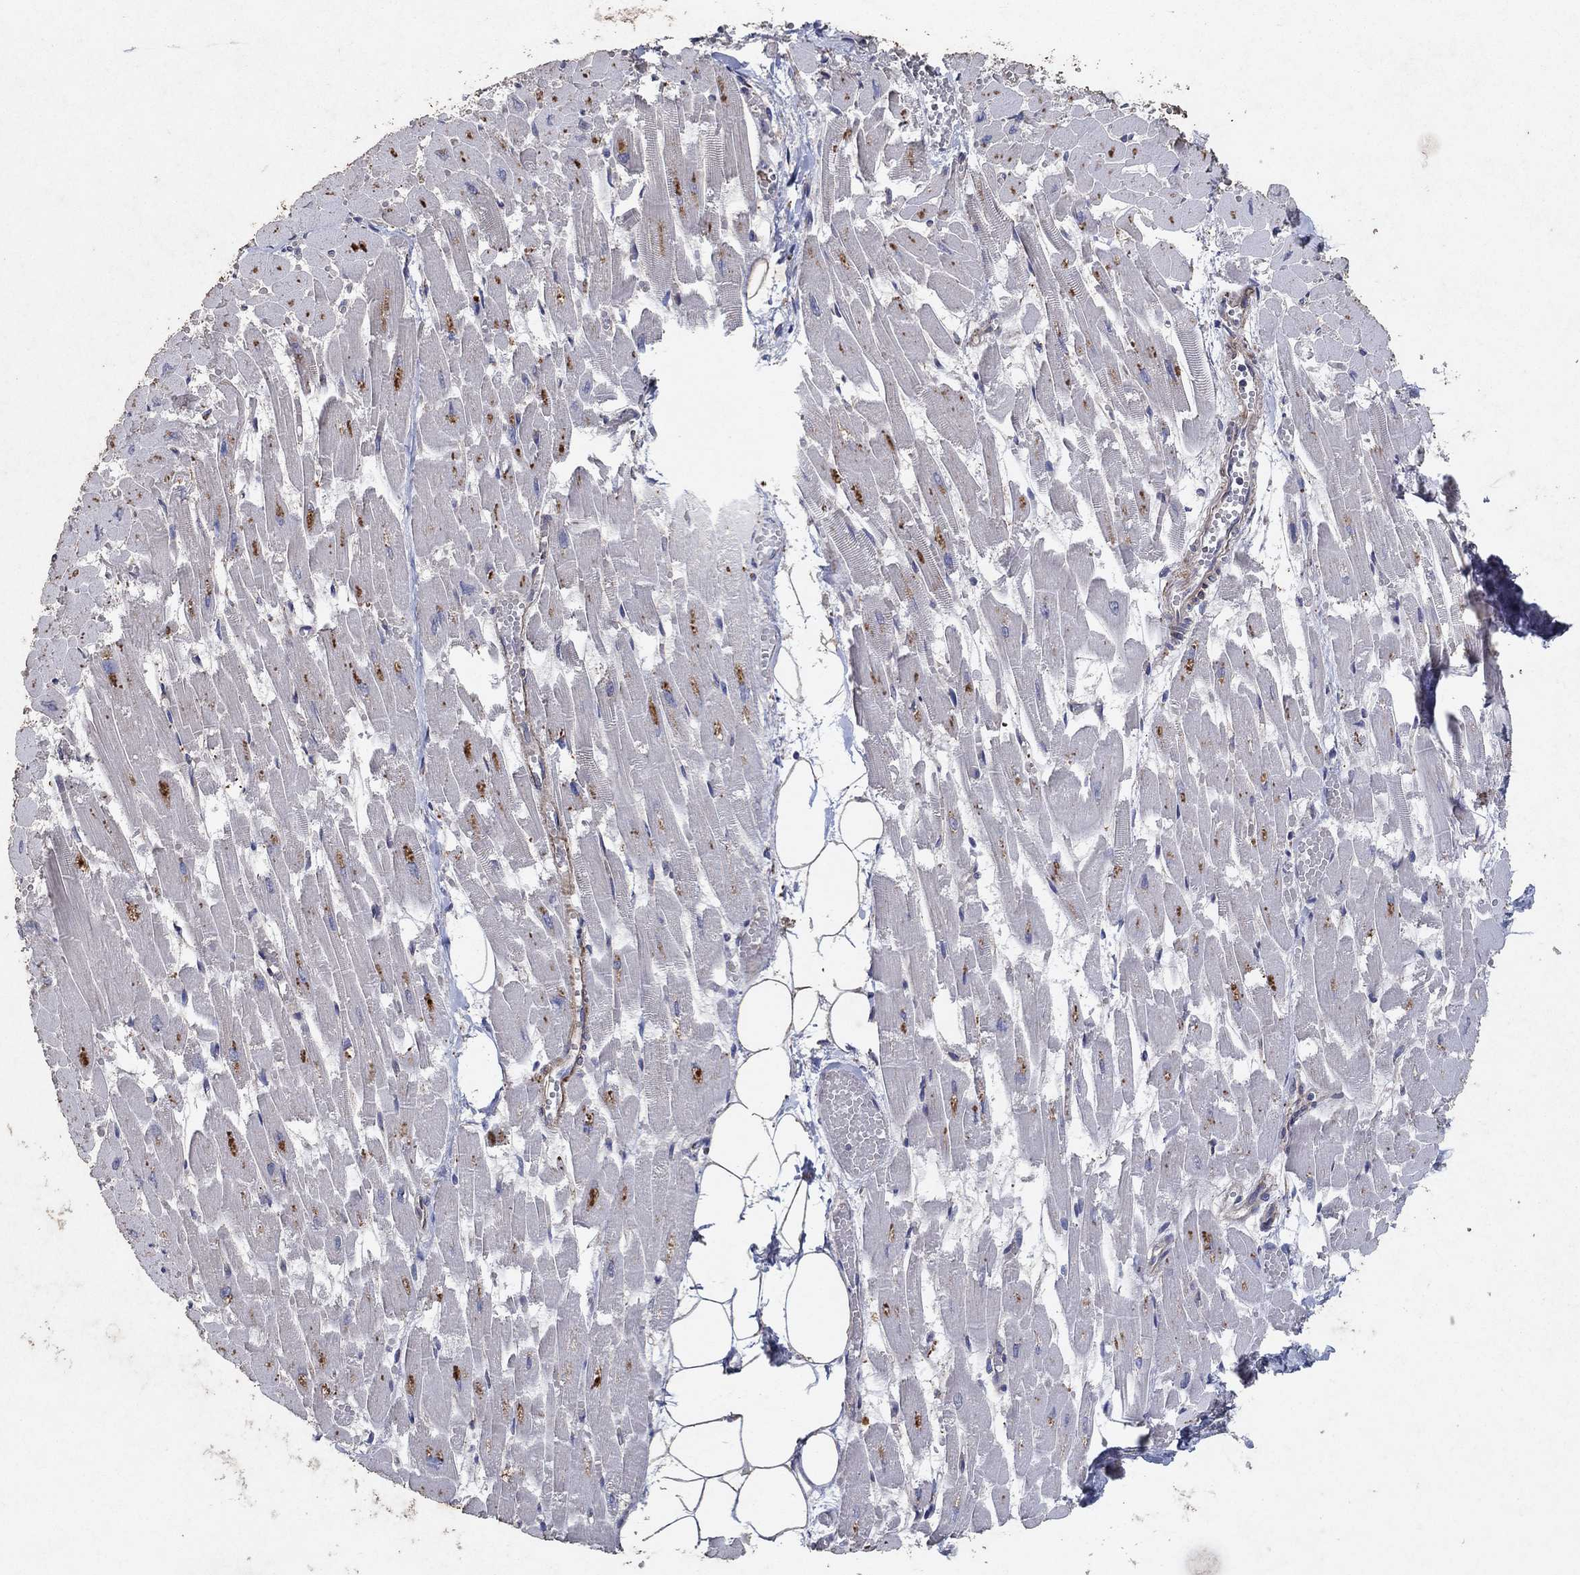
{"staining": {"intensity": "negative", "quantity": "none", "location": "none"}, "tissue": "heart muscle", "cell_type": "Cardiomyocytes", "image_type": "normal", "snomed": [{"axis": "morphology", "description": "Normal tissue, NOS"}, {"axis": "topography", "description": "Heart"}], "caption": "Immunohistochemistry image of benign human heart muscle stained for a protein (brown), which shows no staining in cardiomyocytes. The staining was performed using DAB (3,3'-diaminobenzidine) to visualize the protein expression in brown, while the nuclei were stained in blue with hematoxylin (Magnification: 20x).", "gene": "FRG1", "patient": {"sex": "female", "age": 52}}